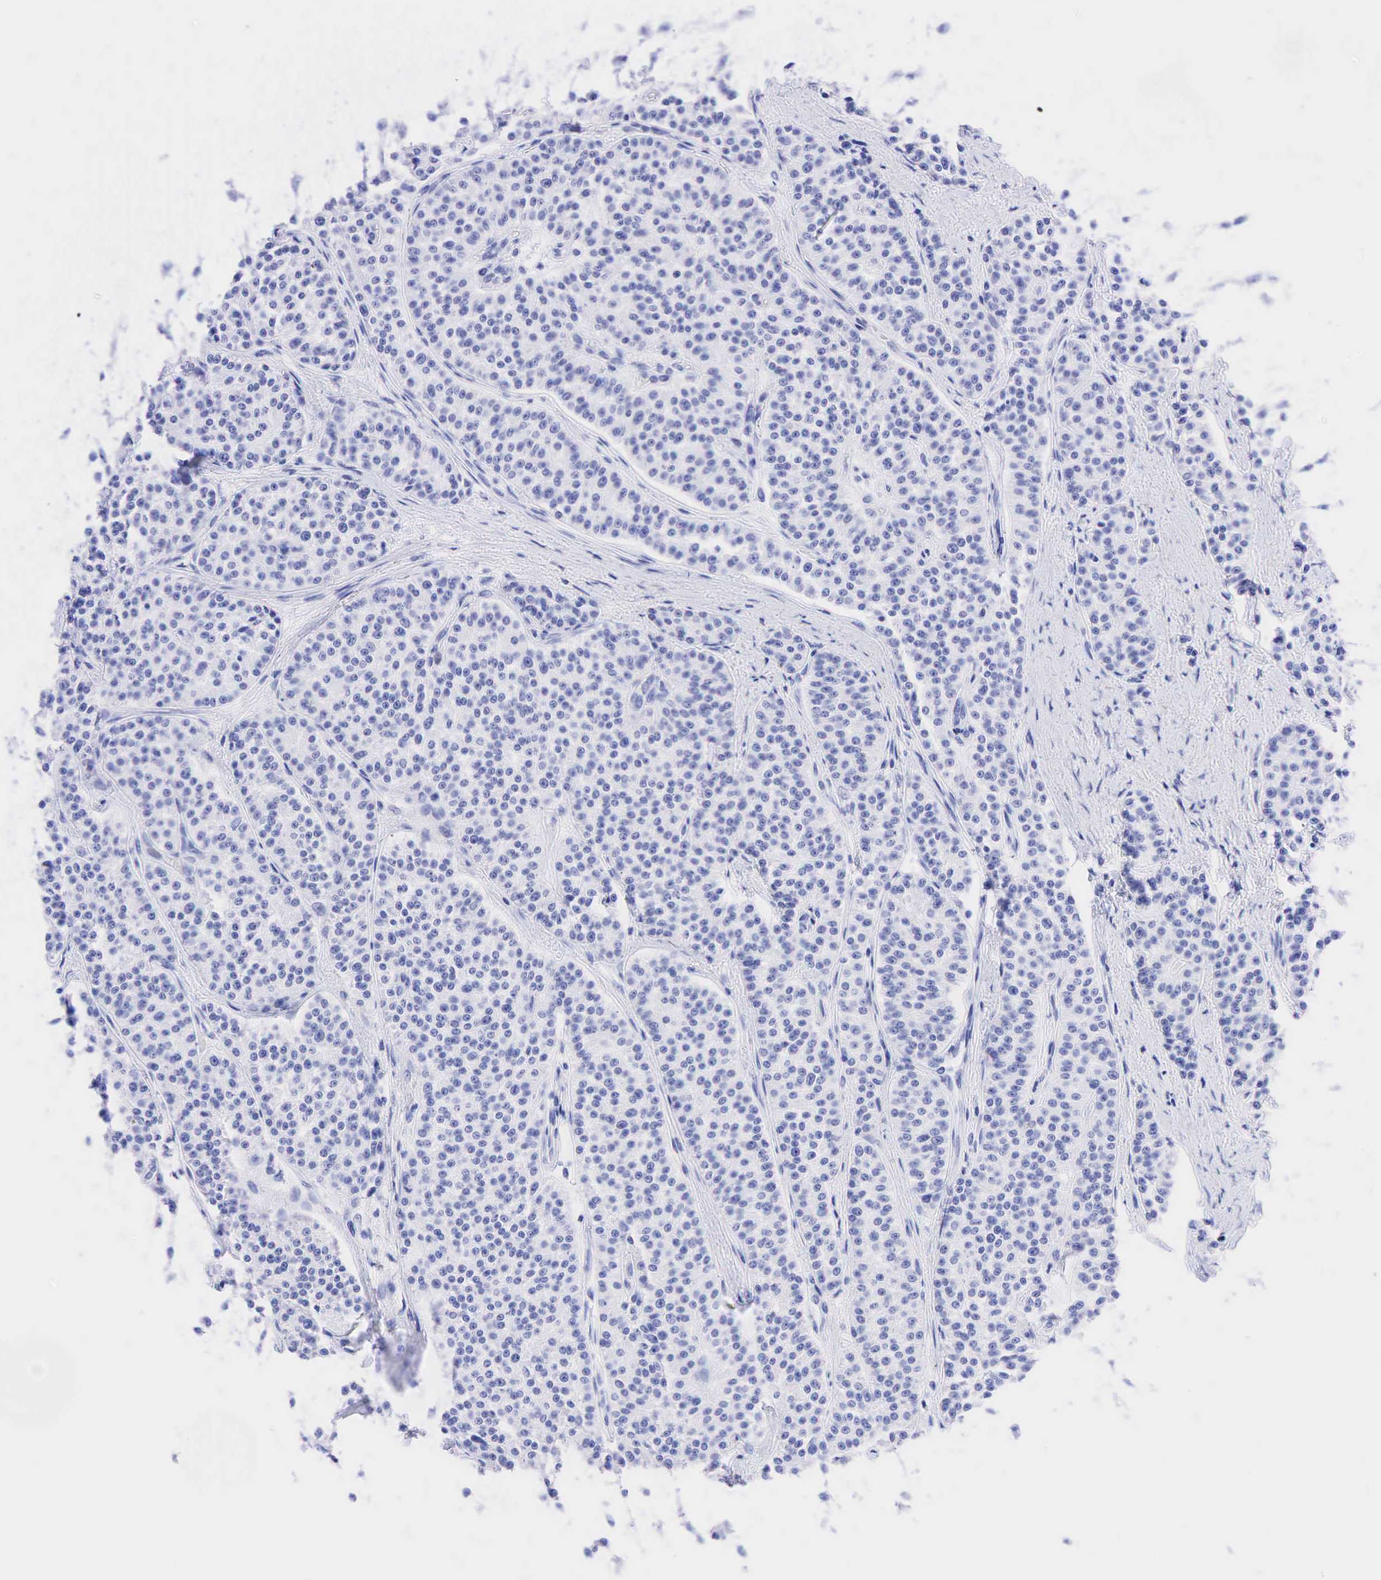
{"staining": {"intensity": "negative", "quantity": "none", "location": "none"}, "tissue": "carcinoid", "cell_type": "Tumor cells", "image_type": "cancer", "snomed": [{"axis": "morphology", "description": "Carcinoid, malignant, NOS"}, {"axis": "topography", "description": "Stomach"}], "caption": "A high-resolution photomicrograph shows IHC staining of malignant carcinoid, which reveals no significant expression in tumor cells.", "gene": "CEACAM5", "patient": {"sex": "female", "age": 76}}